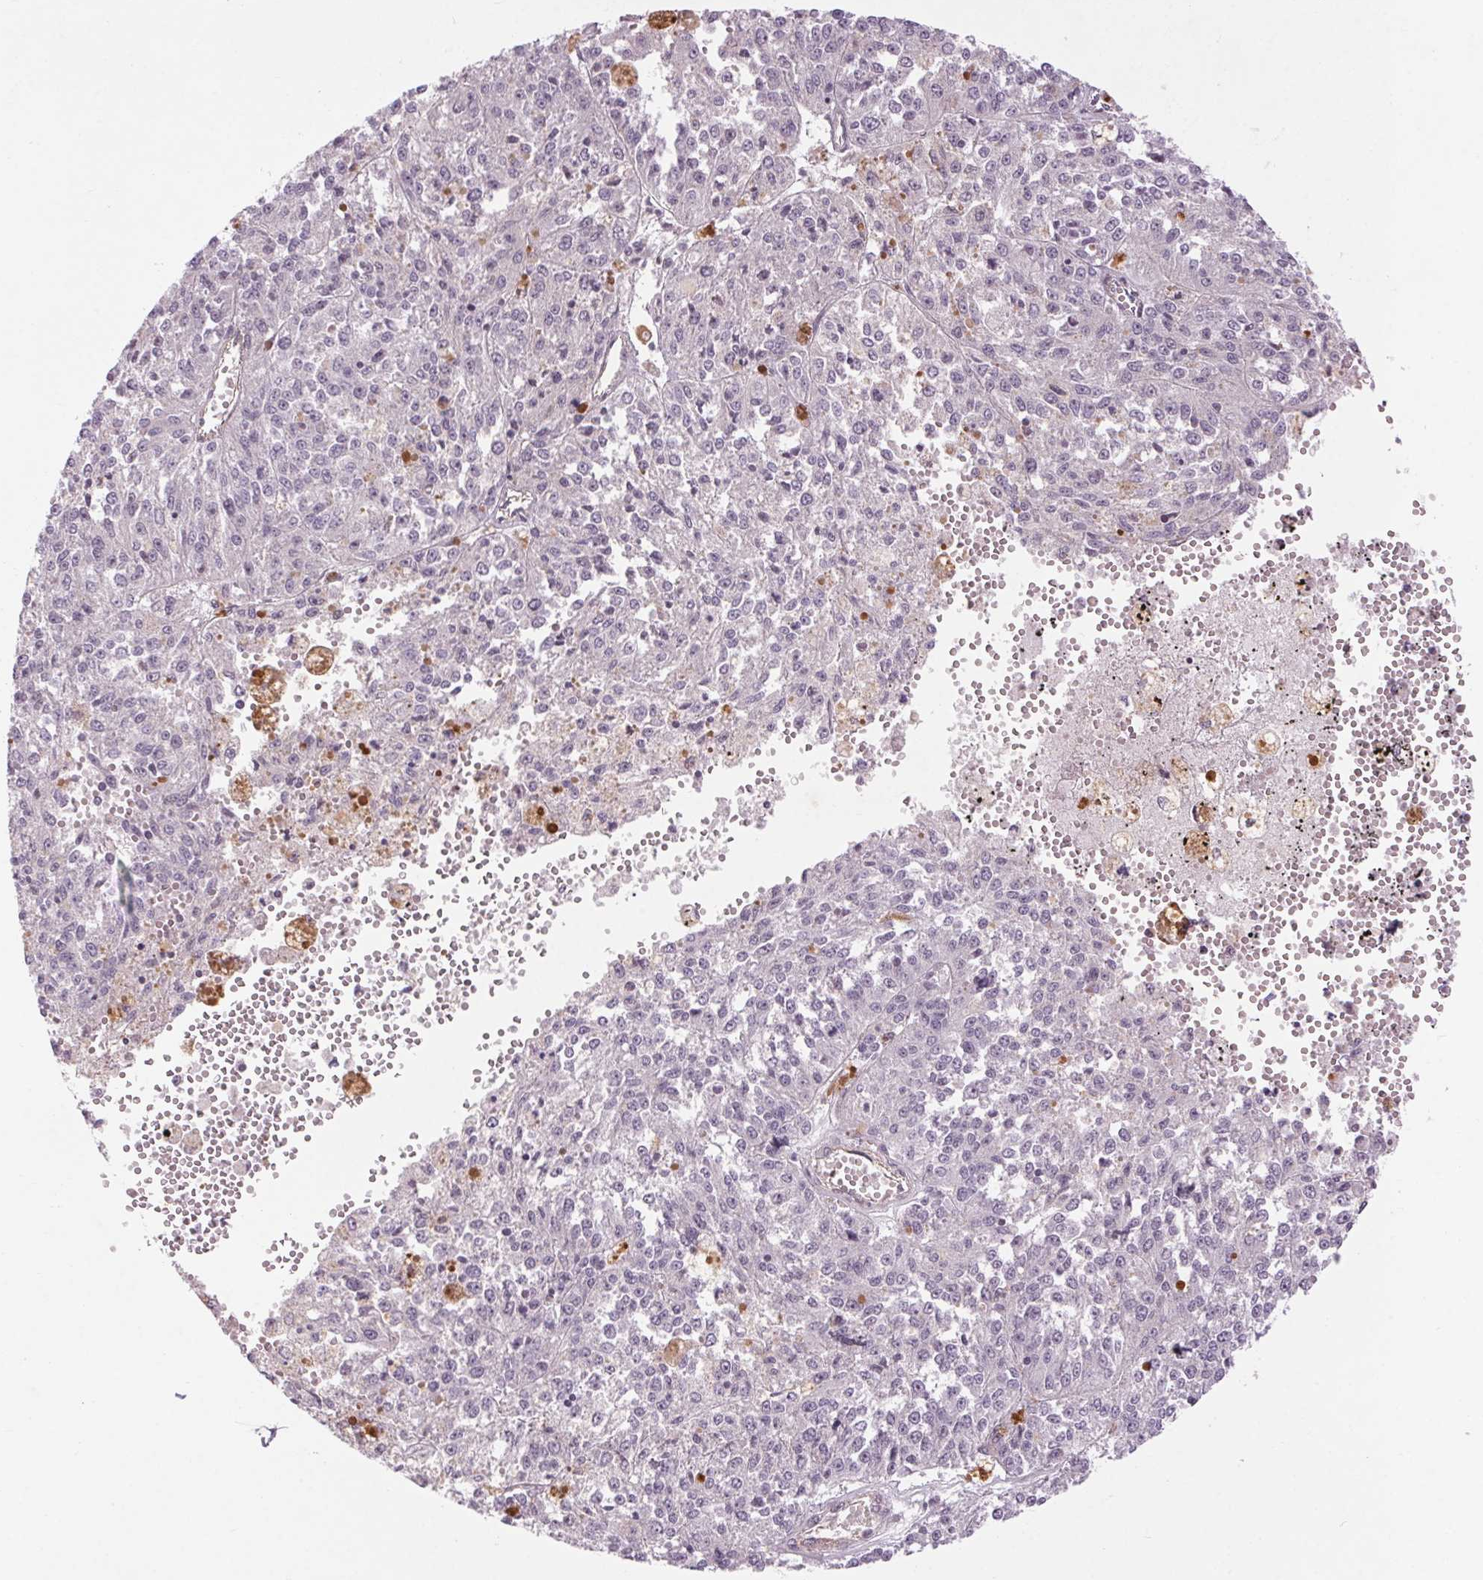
{"staining": {"intensity": "negative", "quantity": "none", "location": "none"}, "tissue": "melanoma", "cell_type": "Tumor cells", "image_type": "cancer", "snomed": [{"axis": "morphology", "description": "Malignant melanoma, Metastatic site"}, {"axis": "topography", "description": "Lymph node"}], "caption": "An image of human malignant melanoma (metastatic site) is negative for staining in tumor cells.", "gene": "CCSER1", "patient": {"sex": "female", "age": 64}}